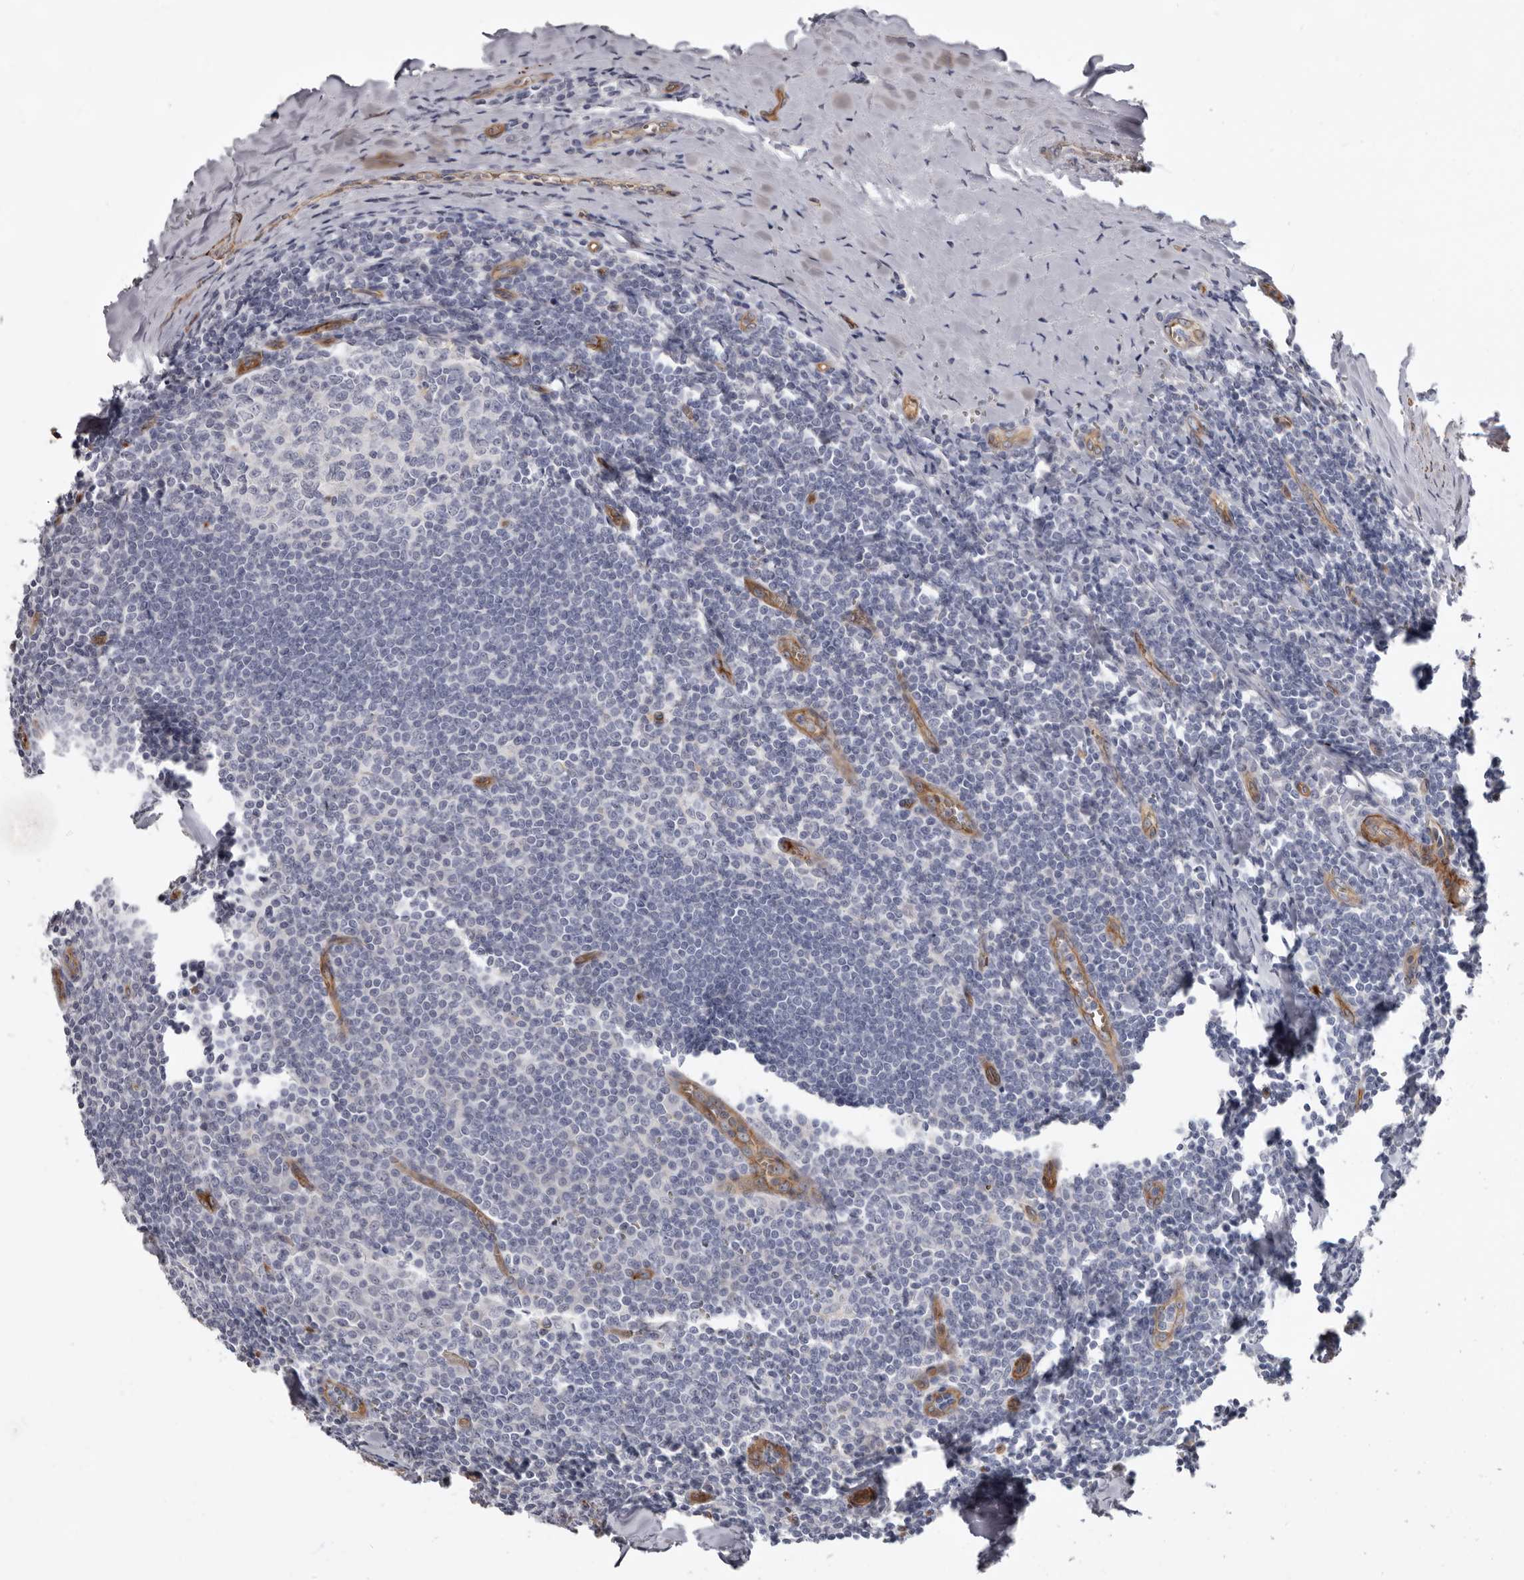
{"staining": {"intensity": "negative", "quantity": "none", "location": "none"}, "tissue": "tonsil", "cell_type": "Germinal center cells", "image_type": "normal", "snomed": [{"axis": "morphology", "description": "Normal tissue, NOS"}, {"axis": "topography", "description": "Tonsil"}], "caption": "The micrograph exhibits no staining of germinal center cells in unremarkable tonsil. (DAB (3,3'-diaminobenzidine) IHC visualized using brightfield microscopy, high magnification).", "gene": "ADGRL4", "patient": {"sex": "male", "age": 27}}